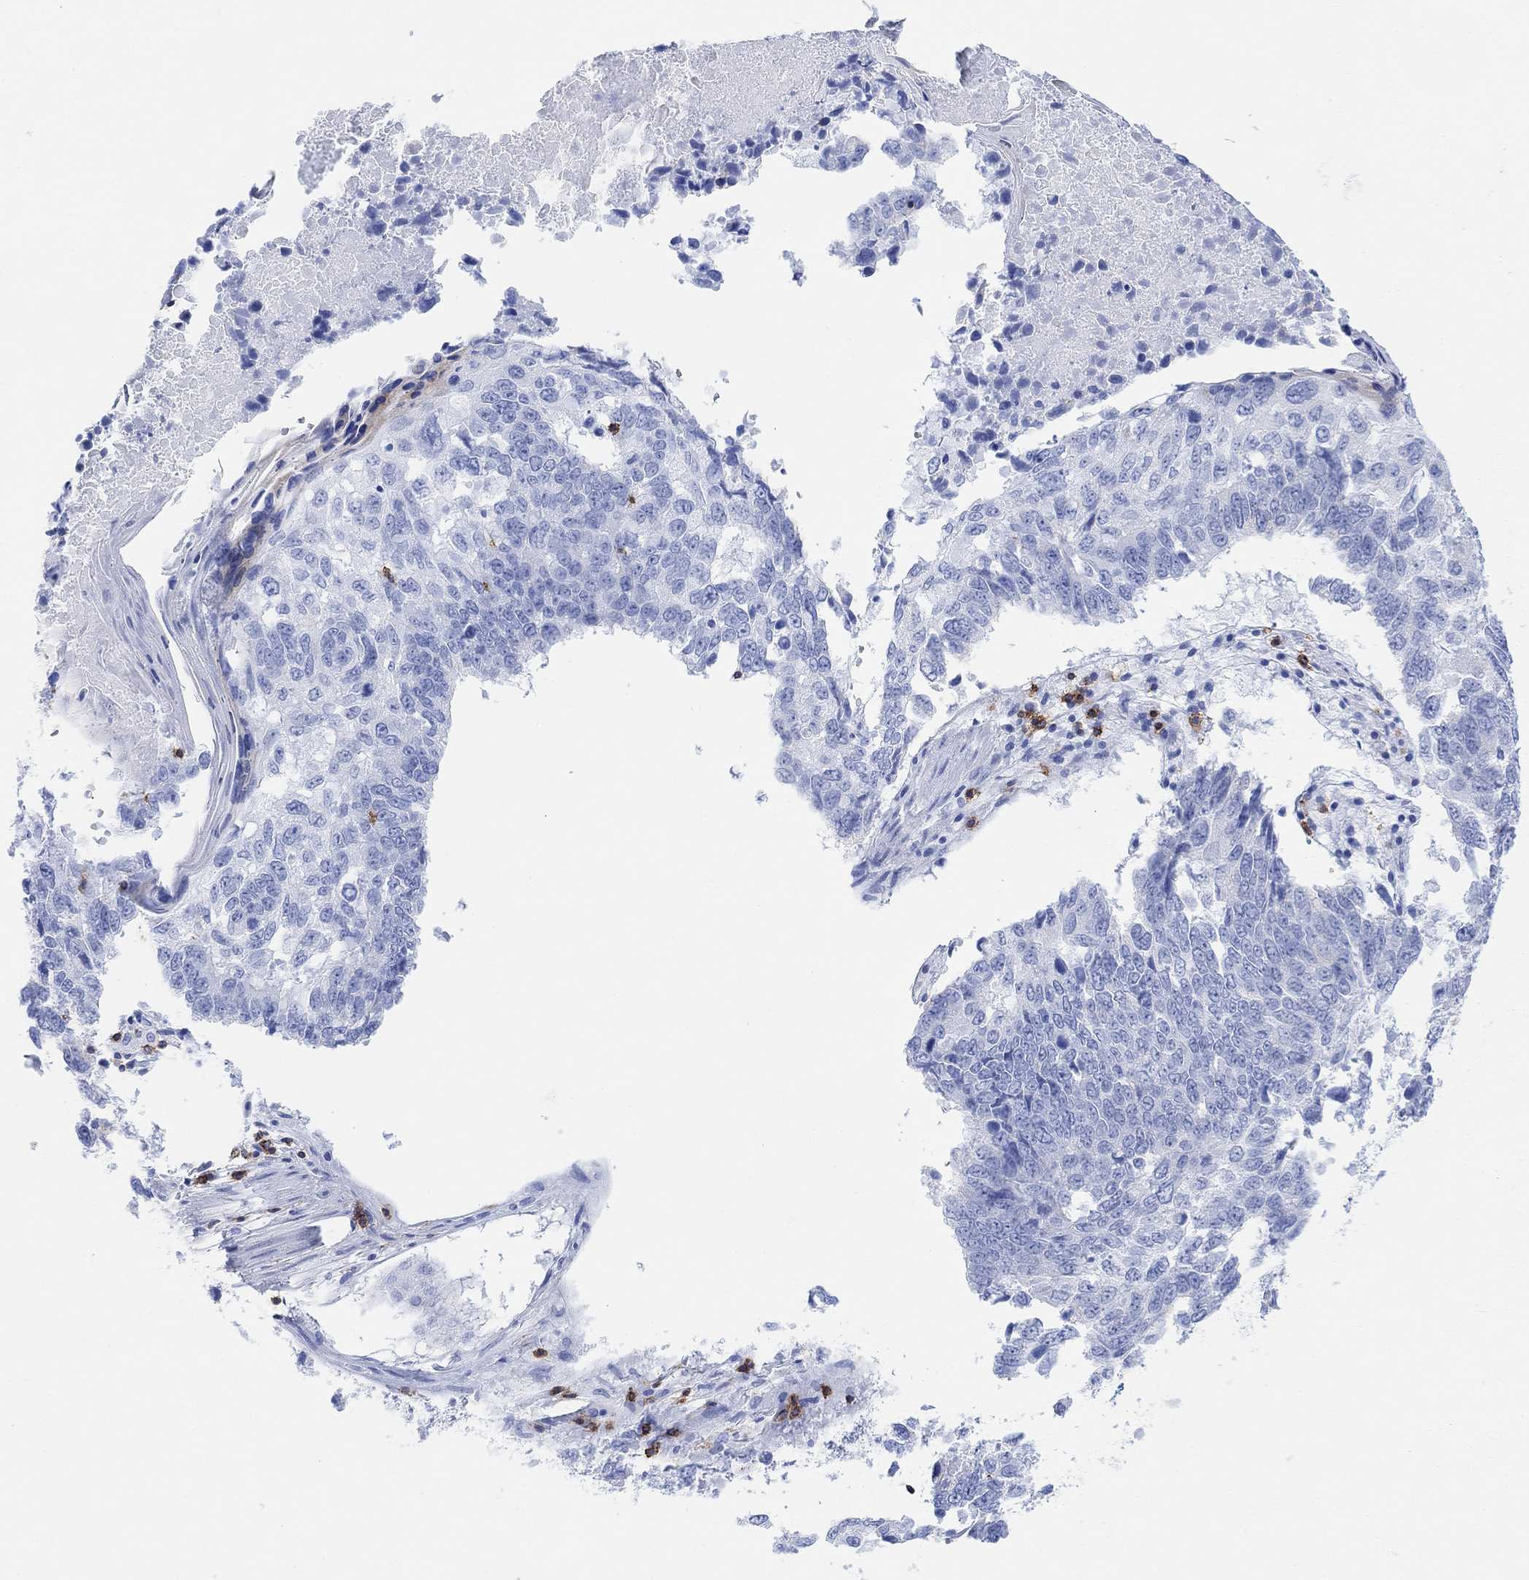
{"staining": {"intensity": "negative", "quantity": "none", "location": "none"}, "tissue": "lung cancer", "cell_type": "Tumor cells", "image_type": "cancer", "snomed": [{"axis": "morphology", "description": "Squamous cell carcinoma, NOS"}, {"axis": "topography", "description": "Lung"}], "caption": "Squamous cell carcinoma (lung) was stained to show a protein in brown. There is no significant staining in tumor cells.", "gene": "GPR65", "patient": {"sex": "male", "age": 73}}